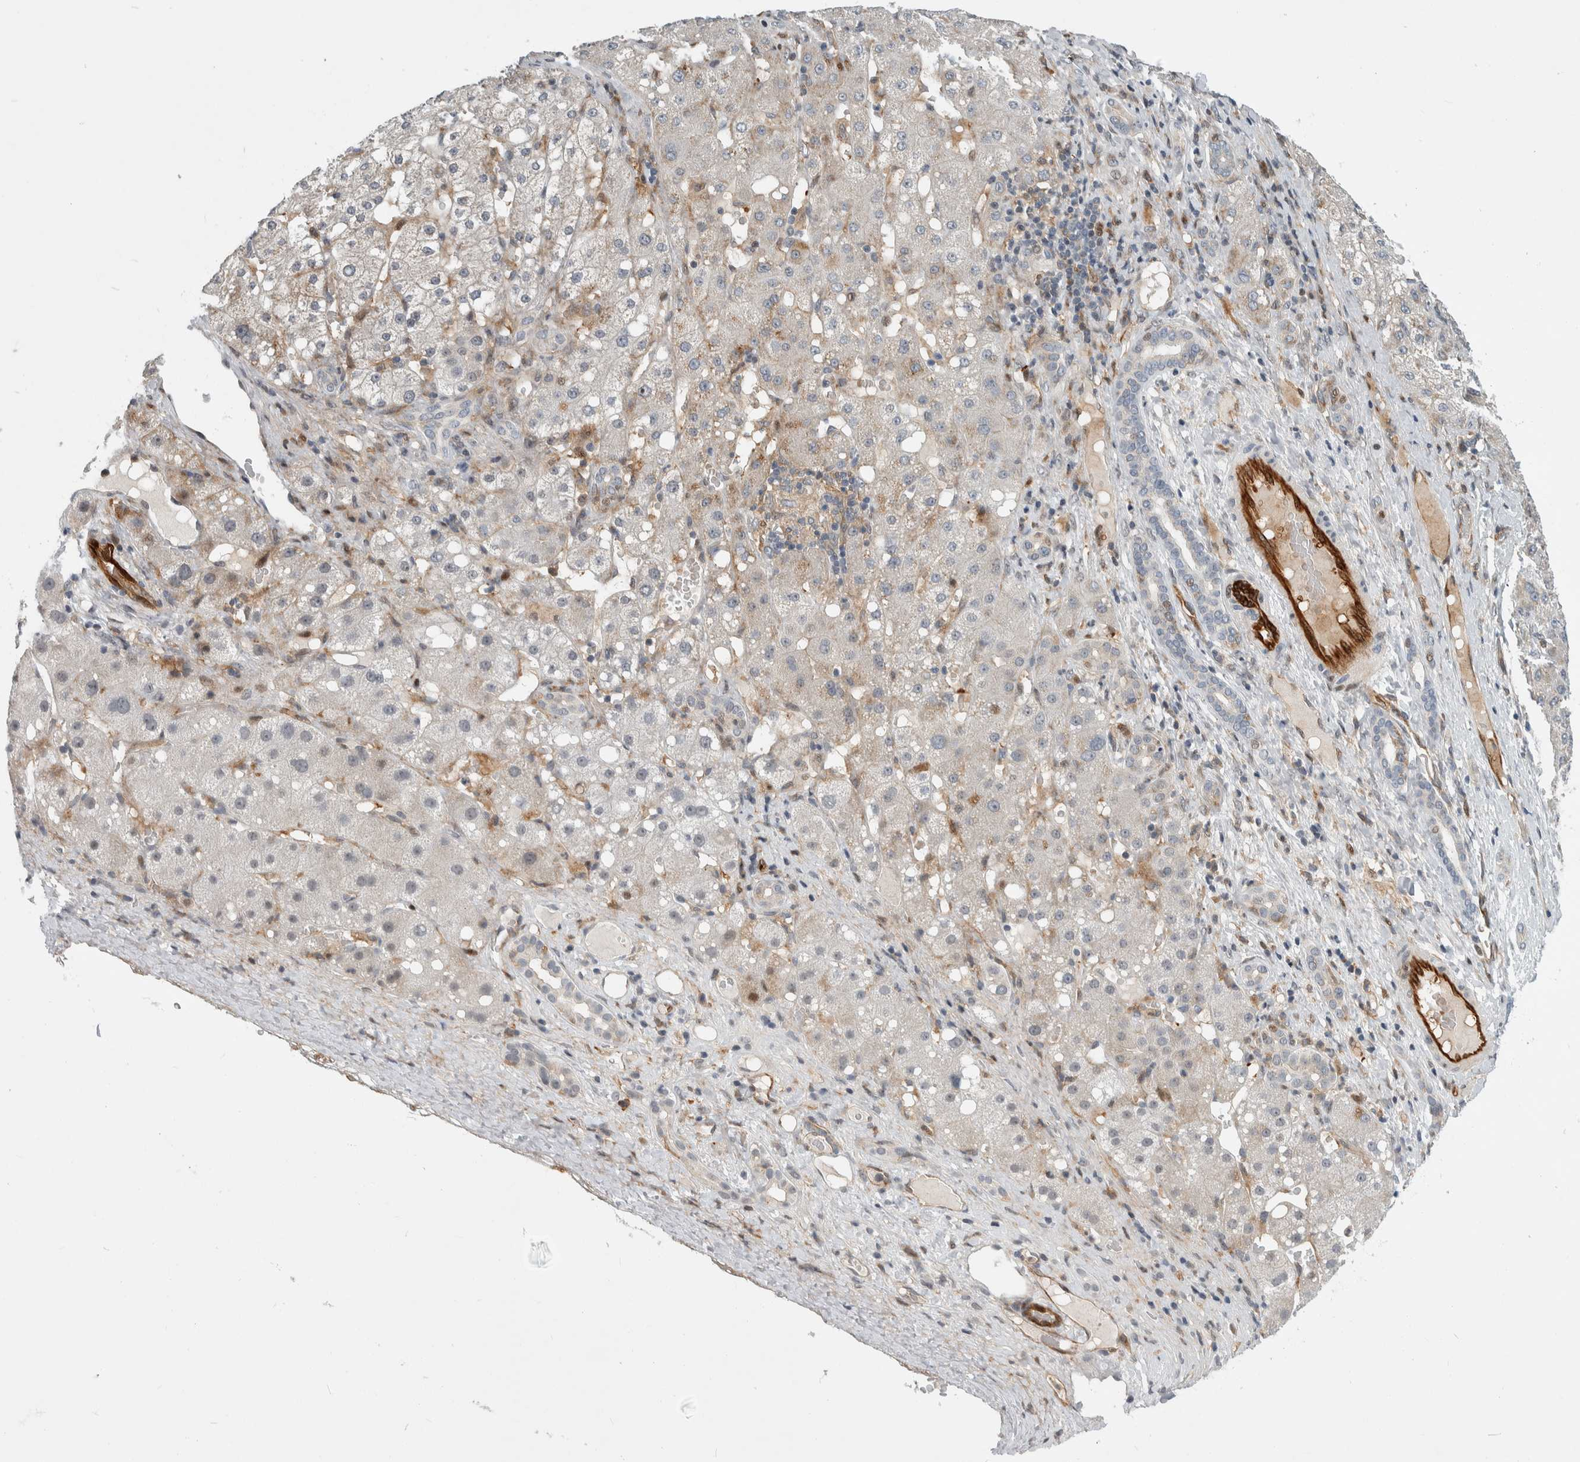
{"staining": {"intensity": "weak", "quantity": "<25%", "location": "cytoplasmic/membranous"}, "tissue": "liver cancer", "cell_type": "Tumor cells", "image_type": "cancer", "snomed": [{"axis": "morphology", "description": "Carcinoma, Hepatocellular, NOS"}, {"axis": "topography", "description": "Liver"}], "caption": "Immunohistochemistry (IHC) histopathology image of human liver cancer (hepatocellular carcinoma) stained for a protein (brown), which reveals no staining in tumor cells. Nuclei are stained in blue.", "gene": "MSL1", "patient": {"sex": "male", "age": 67}}